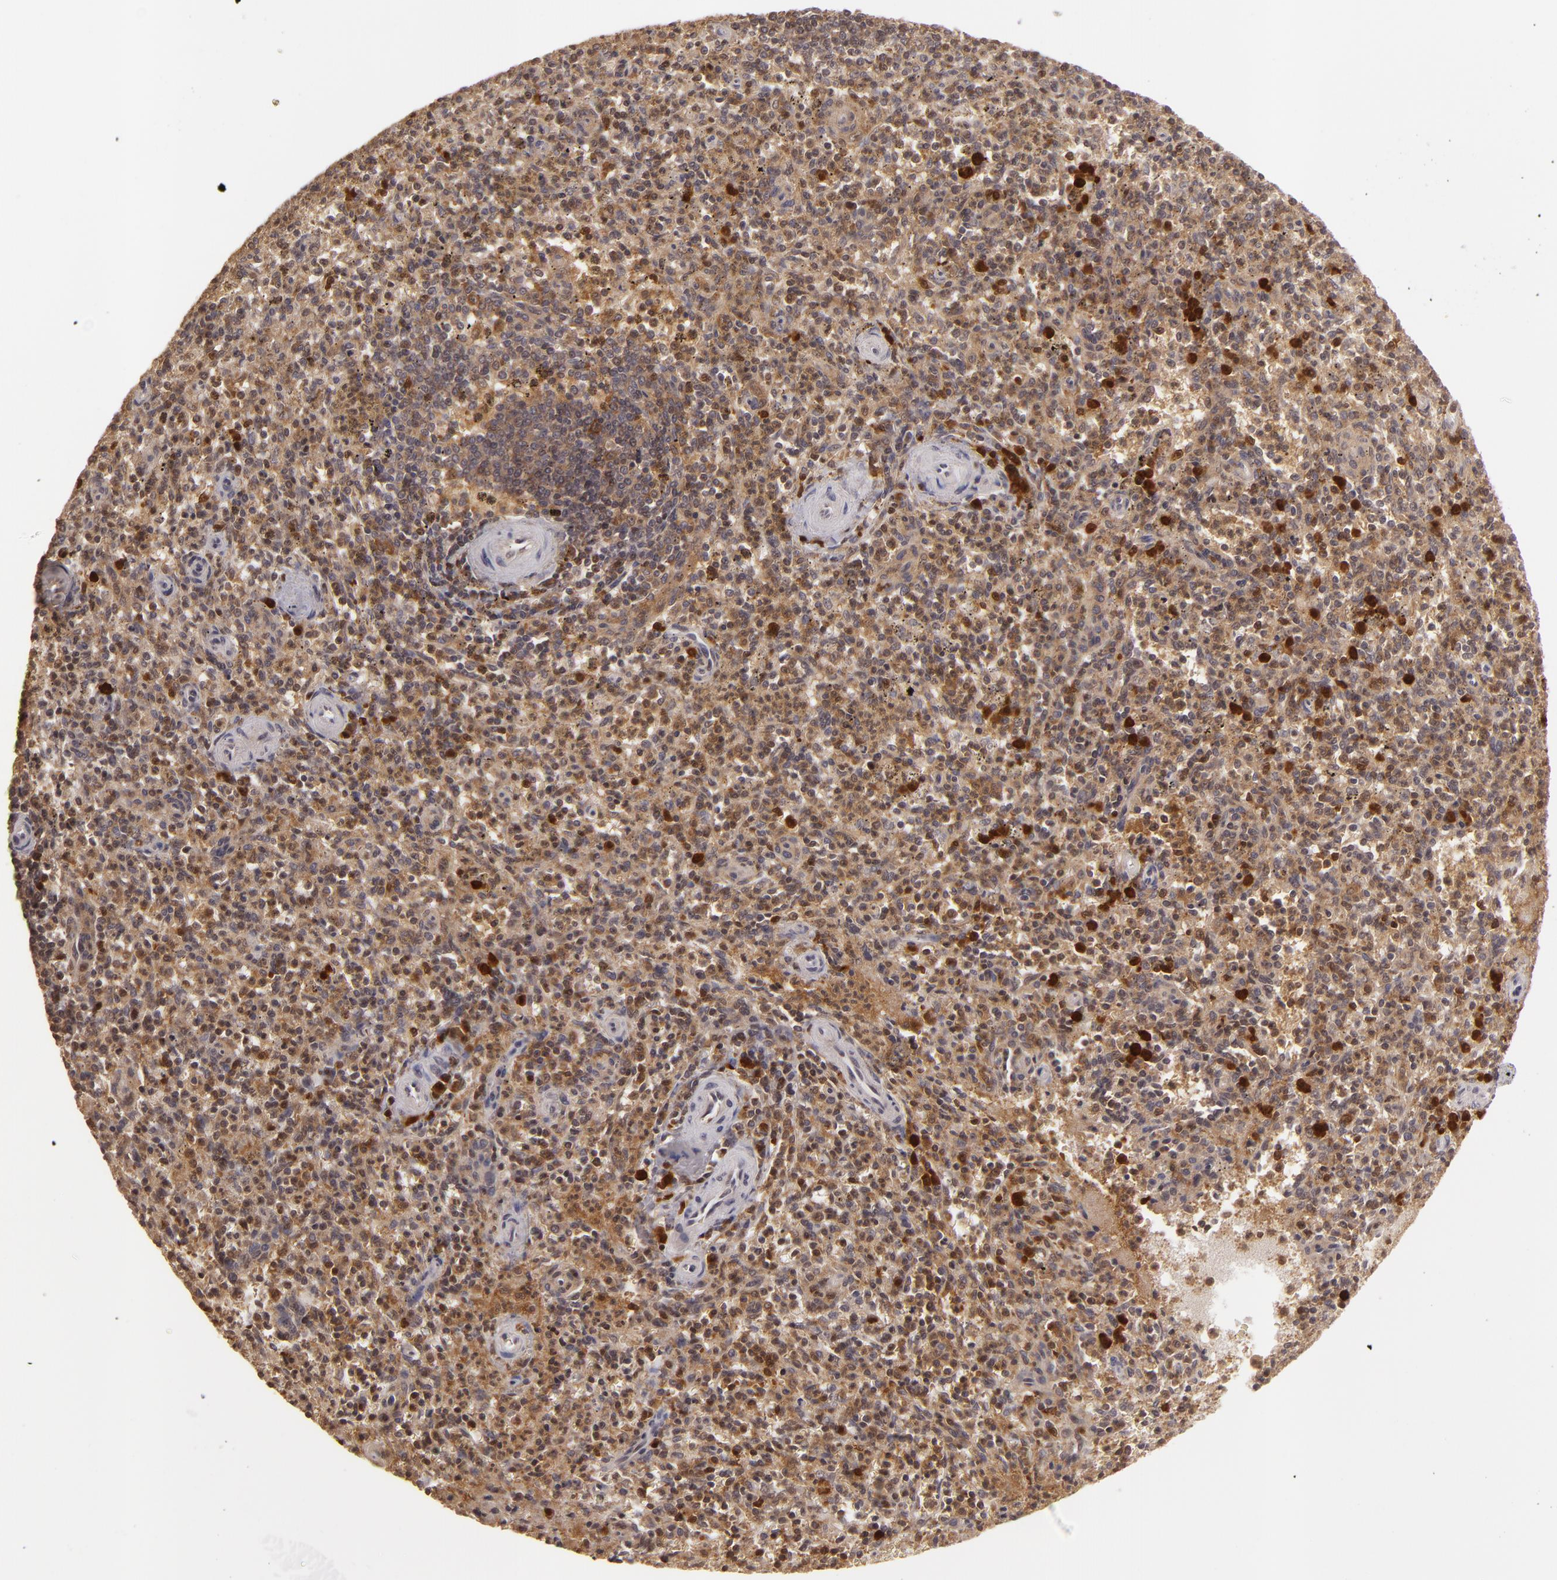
{"staining": {"intensity": "strong", "quantity": ">75%", "location": "cytoplasmic/membranous,nuclear"}, "tissue": "spleen", "cell_type": "Cells in red pulp", "image_type": "normal", "snomed": [{"axis": "morphology", "description": "Normal tissue, NOS"}, {"axis": "topography", "description": "Spleen"}], "caption": "Strong cytoplasmic/membranous,nuclear positivity is appreciated in approximately >75% of cells in red pulp in normal spleen.", "gene": "ZBTB33", "patient": {"sex": "male", "age": 72}}